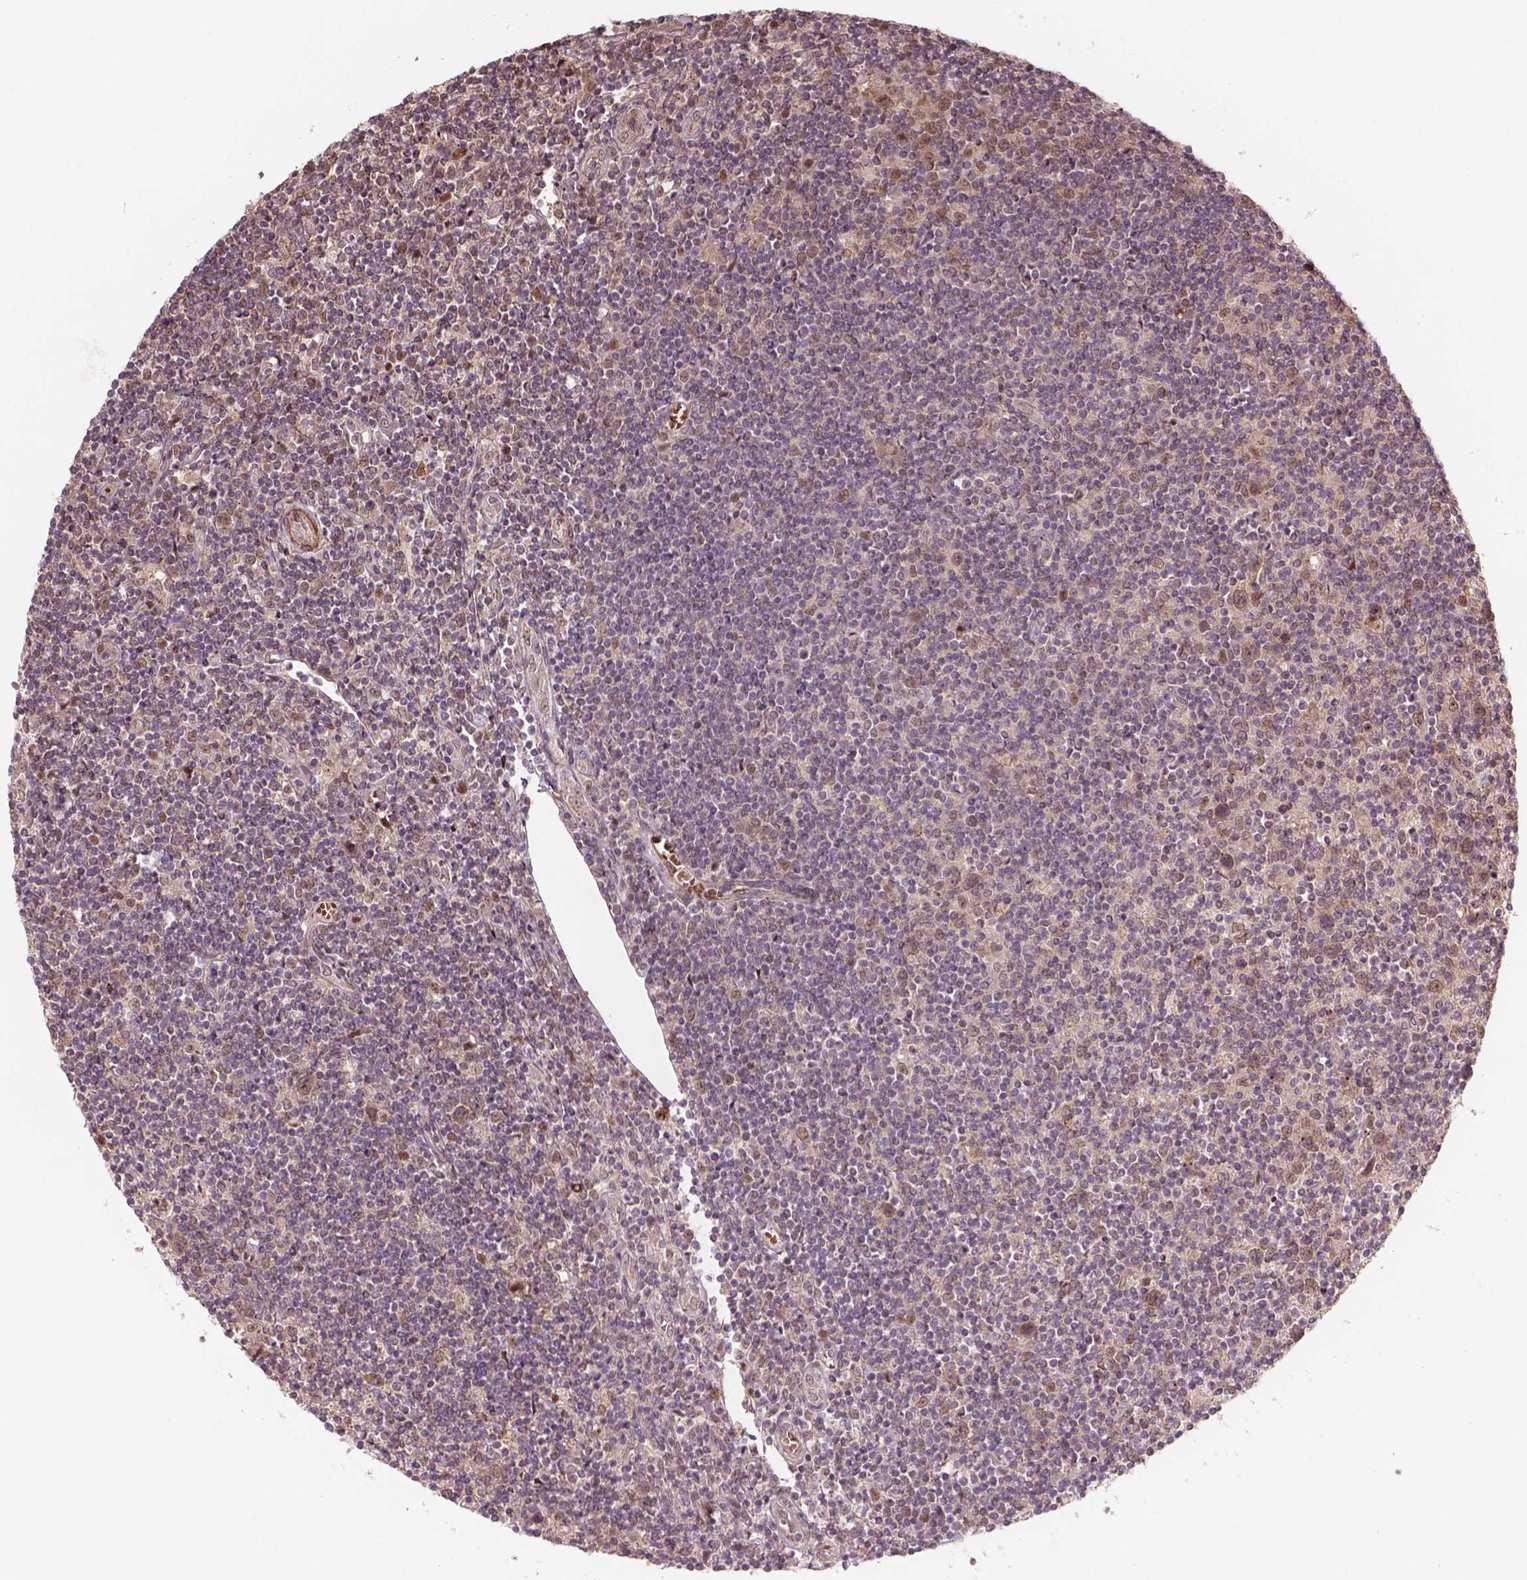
{"staining": {"intensity": "weak", "quantity": "25%-75%", "location": "cytoplasmic/membranous,nuclear"}, "tissue": "lymphoma", "cell_type": "Tumor cells", "image_type": "cancer", "snomed": [{"axis": "morphology", "description": "Hodgkin's disease, NOS"}, {"axis": "topography", "description": "Lymph node"}], "caption": "Hodgkin's disease tissue demonstrates weak cytoplasmic/membranous and nuclear expression in approximately 25%-75% of tumor cells, visualized by immunohistochemistry.", "gene": "PSMD11", "patient": {"sex": "male", "age": 40}}